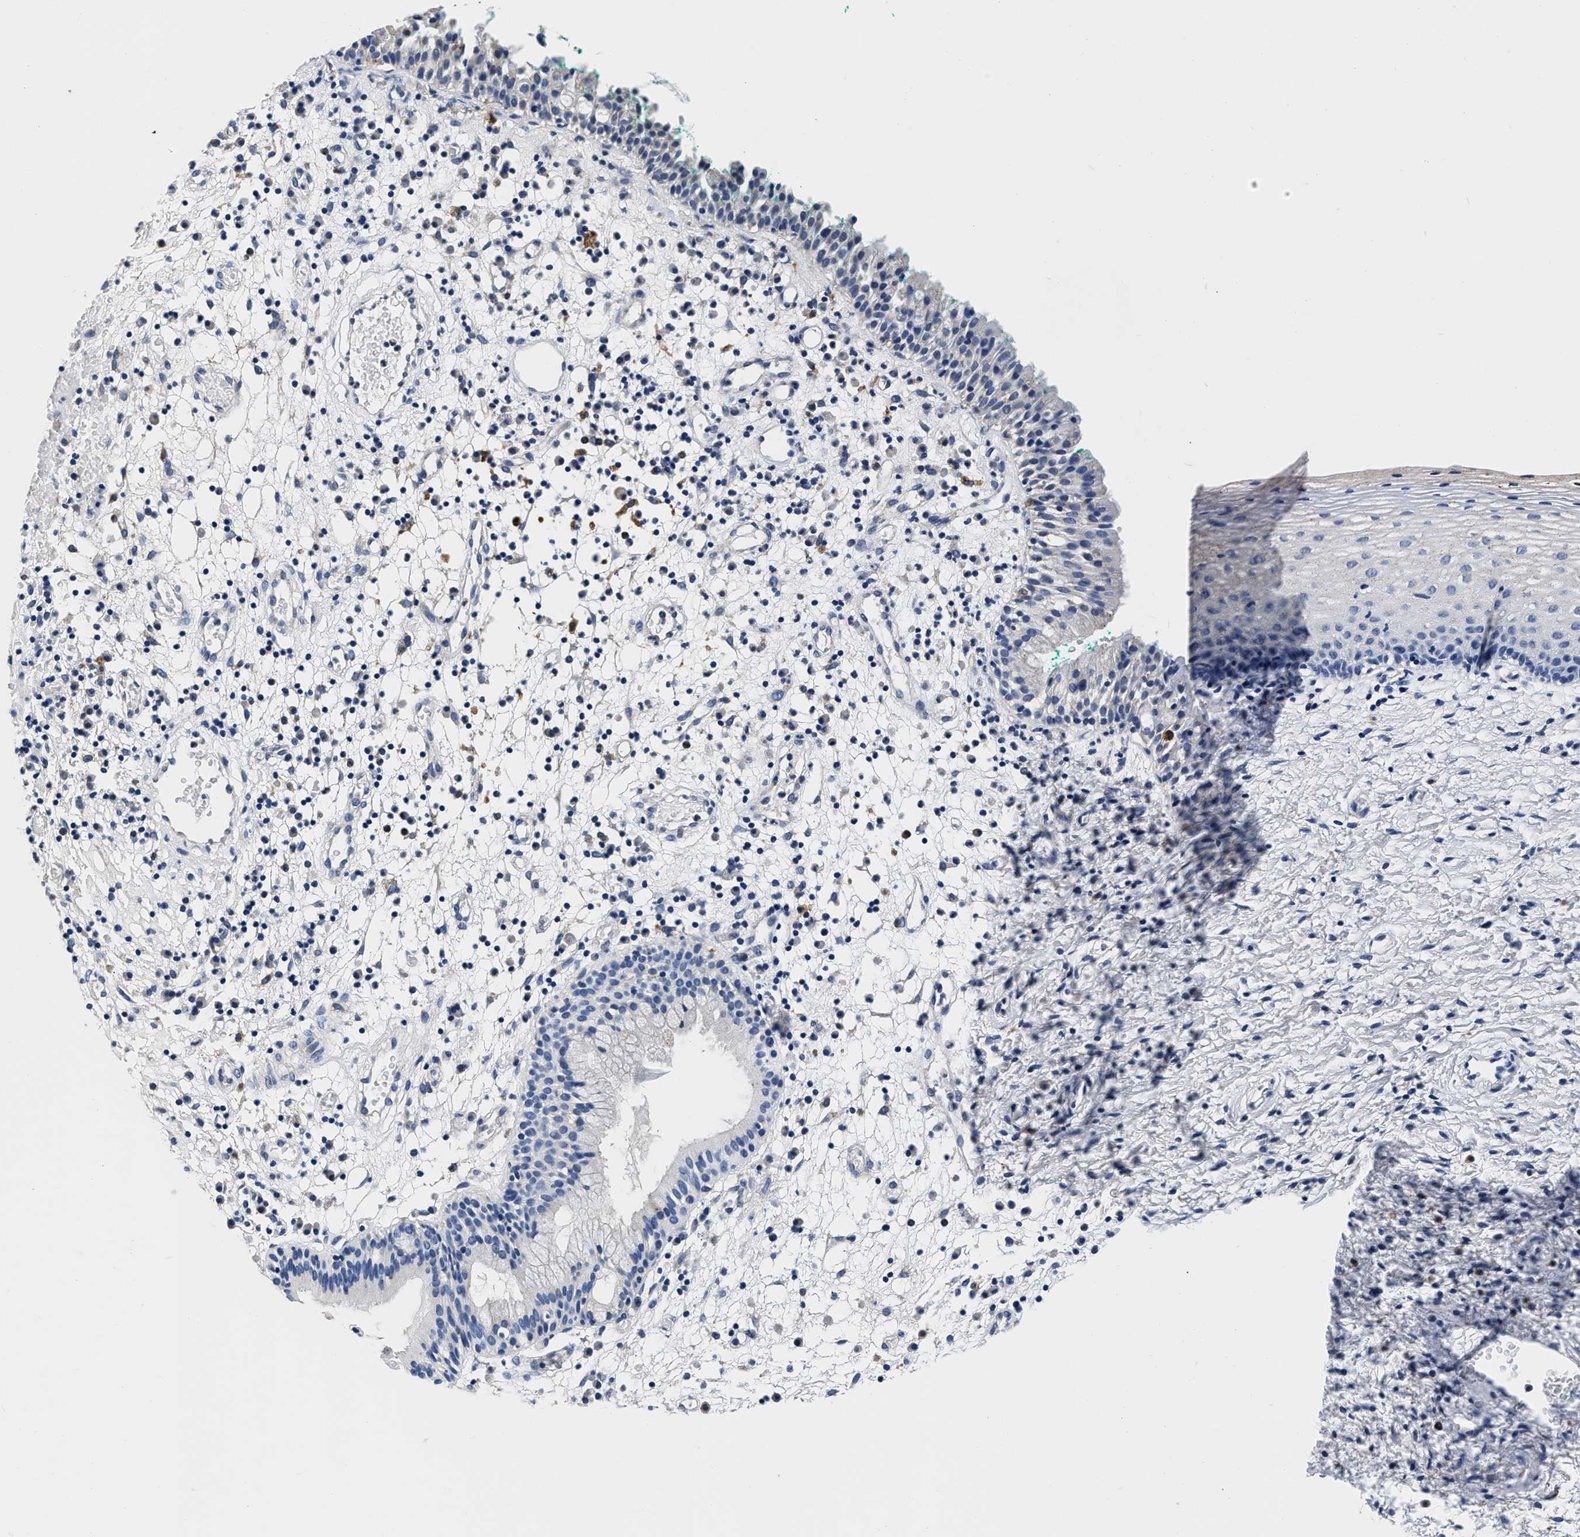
{"staining": {"intensity": "negative", "quantity": "none", "location": "none"}, "tissue": "nasopharynx", "cell_type": "Respiratory epithelial cells", "image_type": "normal", "snomed": [{"axis": "morphology", "description": "Normal tissue, NOS"}, {"axis": "morphology", "description": "Basal cell carcinoma"}, {"axis": "topography", "description": "Cartilage tissue"}, {"axis": "topography", "description": "Nasopharynx"}, {"axis": "topography", "description": "Oral tissue"}], "caption": "Respiratory epithelial cells are negative for brown protein staining in unremarkable nasopharynx. (Stains: DAB (3,3'-diaminobenzidine) IHC with hematoxylin counter stain, Microscopy: brightfield microscopy at high magnification).", "gene": "GRN", "patient": {"sex": "female", "age": 77}}